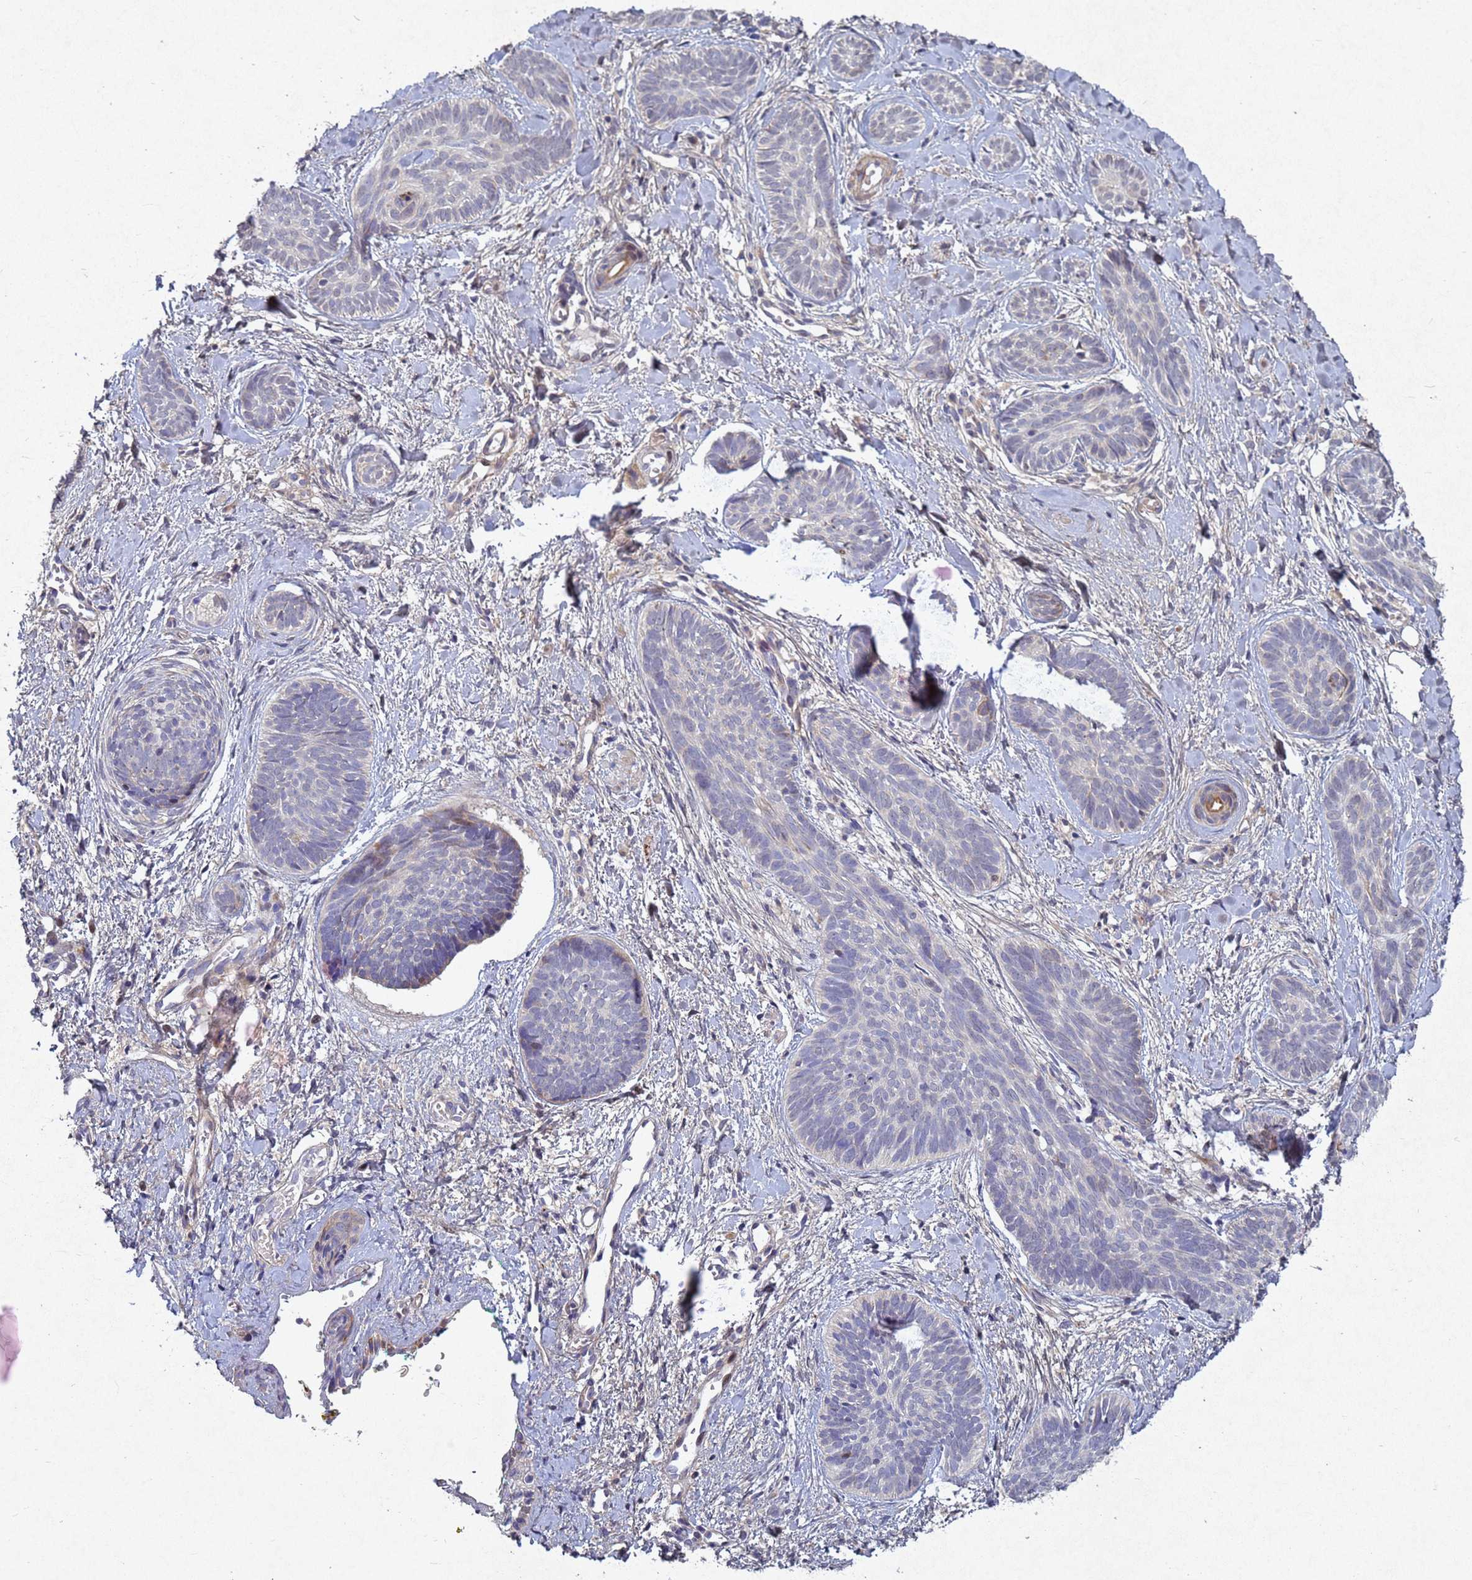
{"staining": {"intensity": "negative", "quantity": "none", "location": "none"}, "tissue": "skin cancer", "cell_type": "Tumor cells", "image_type": "cancer", "snomed": [{"axis": "morphology", "description": "Basal cell carcinoma"}, {"axis": "topography", "description": "Skin"}], "caption": "Skin cancer was stained to show a protein in brown. There is no significant staining in tumor cells. (DAB immunohistochemistry (IHC), high magnification).", "gene": "TNPO2", "patient": {"sex": "female", "age": 81}}